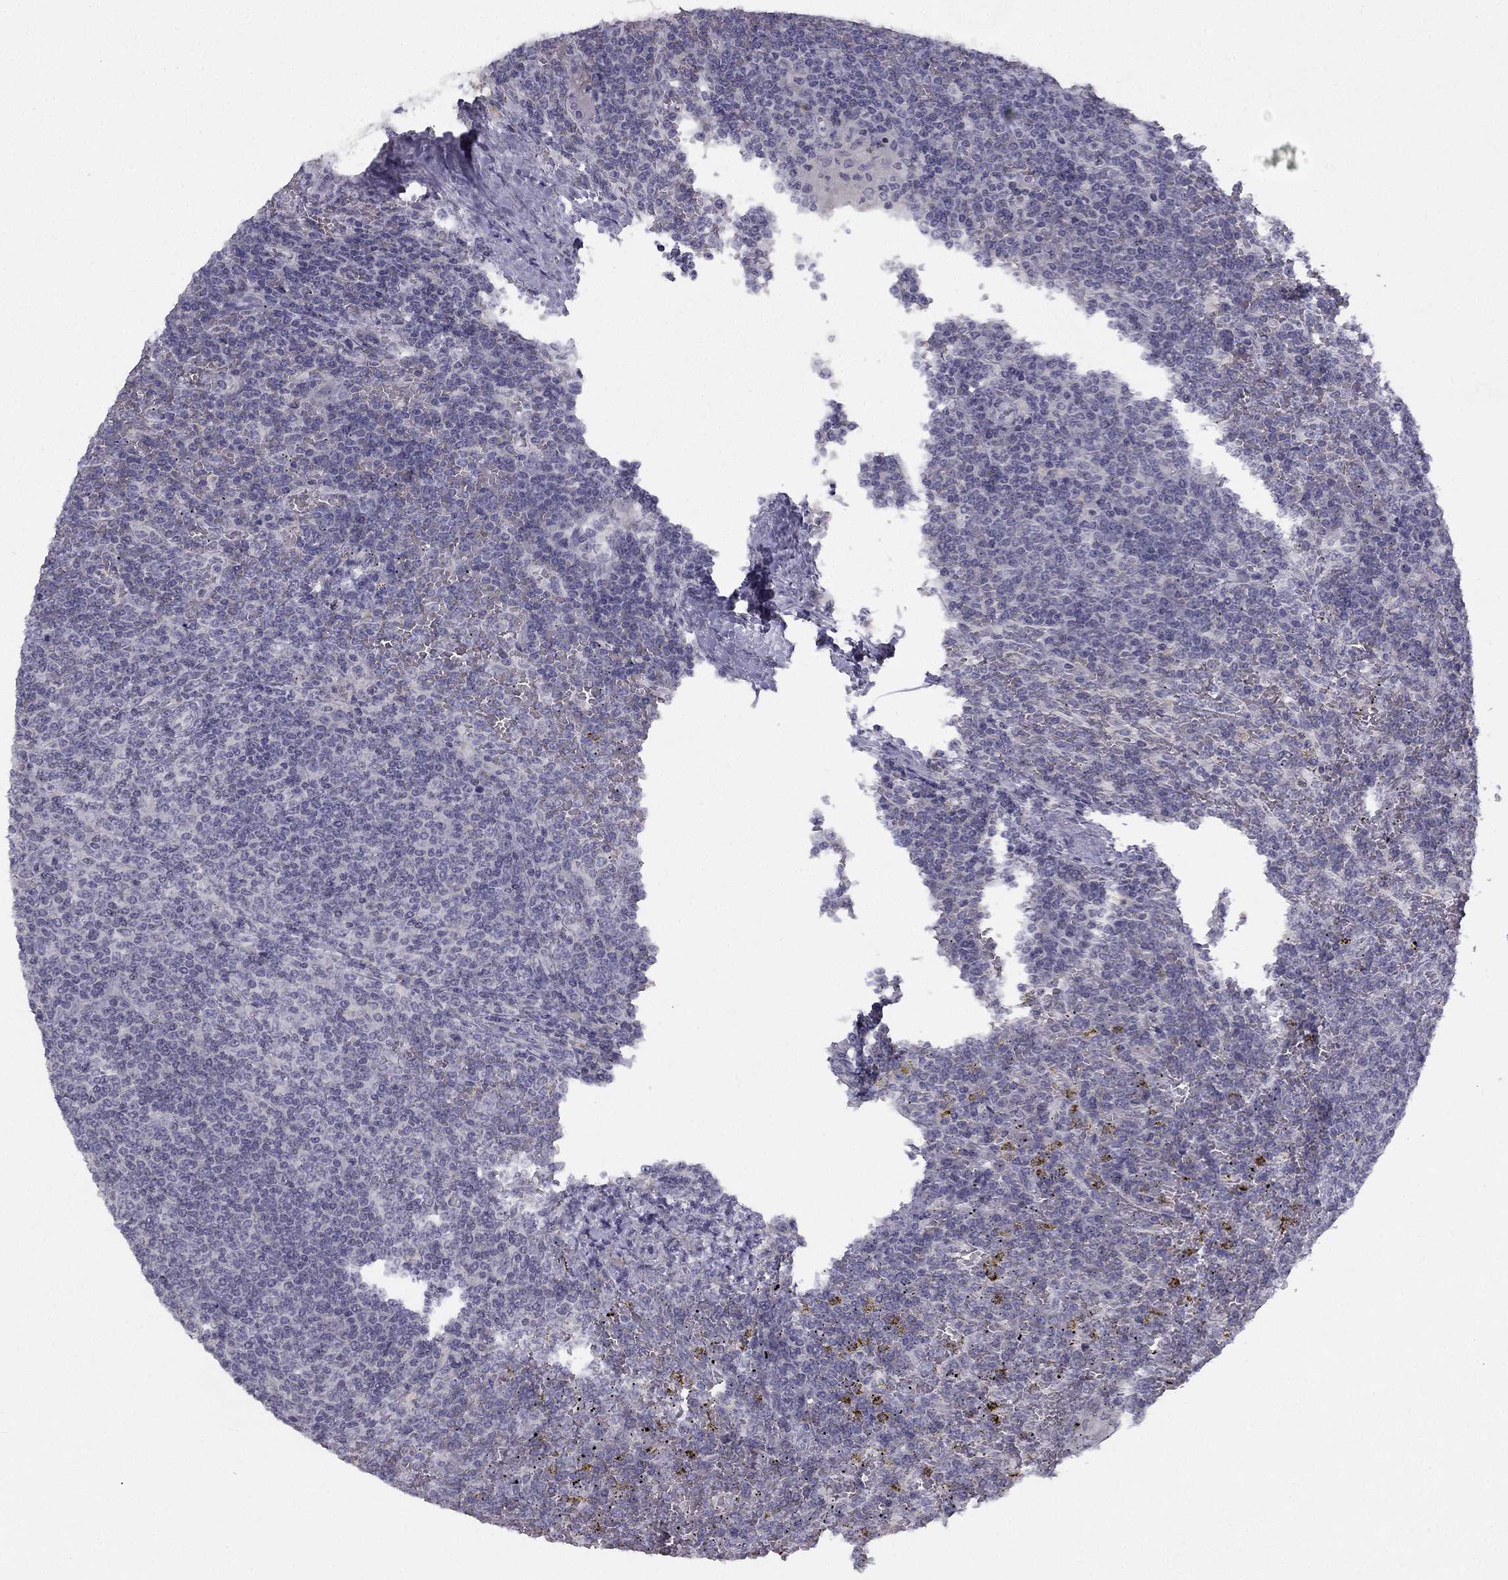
{"staining": {"intensity": "negative", "quantity": "none", "location": "none"}, "tissue": "lymphoma", "cell_type": "Tumor cells", "image_type": "cancer", "snomed": [{"axis": "morphology", "description": "Malignant lymphoma, non-Hodgkin's type, Low grade"}, {"axis": "topography", "description": "Spleen"}], "caption": "IHC of lymphoma demonstrates no staining in tumor cells. The staining is performed using DAB (3,3'-diaminobenzidine) brown chromogen with nuclei counter-stained in using hematoxylin.", "gene": "TRPS1", "patient": {"sex": "female", "age": 19}}